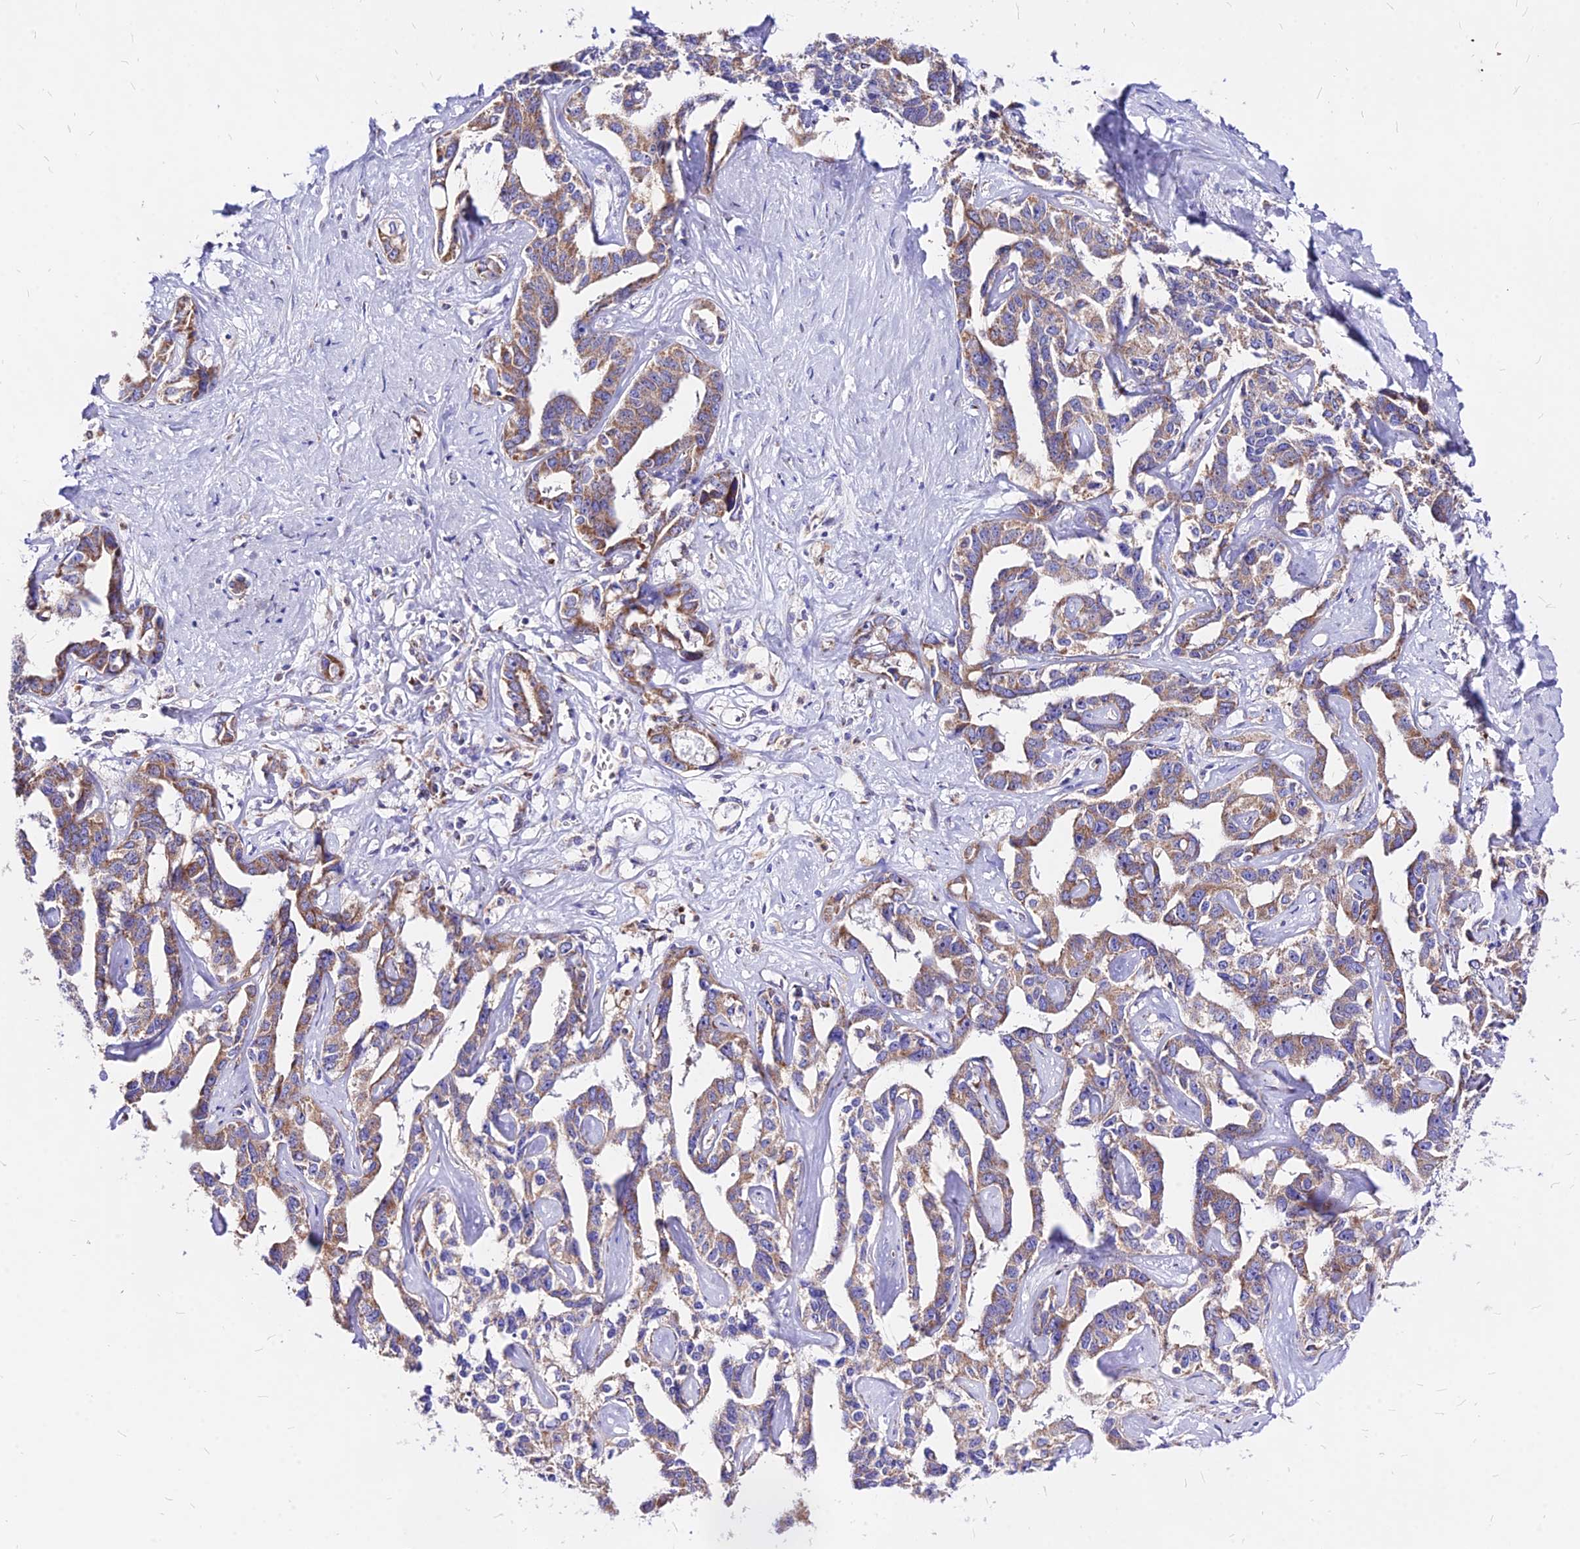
{"staining": {"intensity": "moderate", "quantity": ">75%", "location": "cytoplasmic/membranous"}, "tissue": "liver cancer", "cell_type": "Tumor cells", "image_type": "cancer", "snomed": [{"axis": "morphology", "description": "Cholangiocarcinoma"}, {"axis": "topography", "description": "Liver"}], "caption": "High-magnification brightfield microscopy of liver cancer (cholangiocarcinoma) stained with DAB (brown) and counterstained with hematoxylin (blue). tumor cells exhibit moderate cytoplasmic/membranous staining is seen in about>75% of cells.", "gene": "MRPL3", "patient": {"sex": "male", "age": 59}}